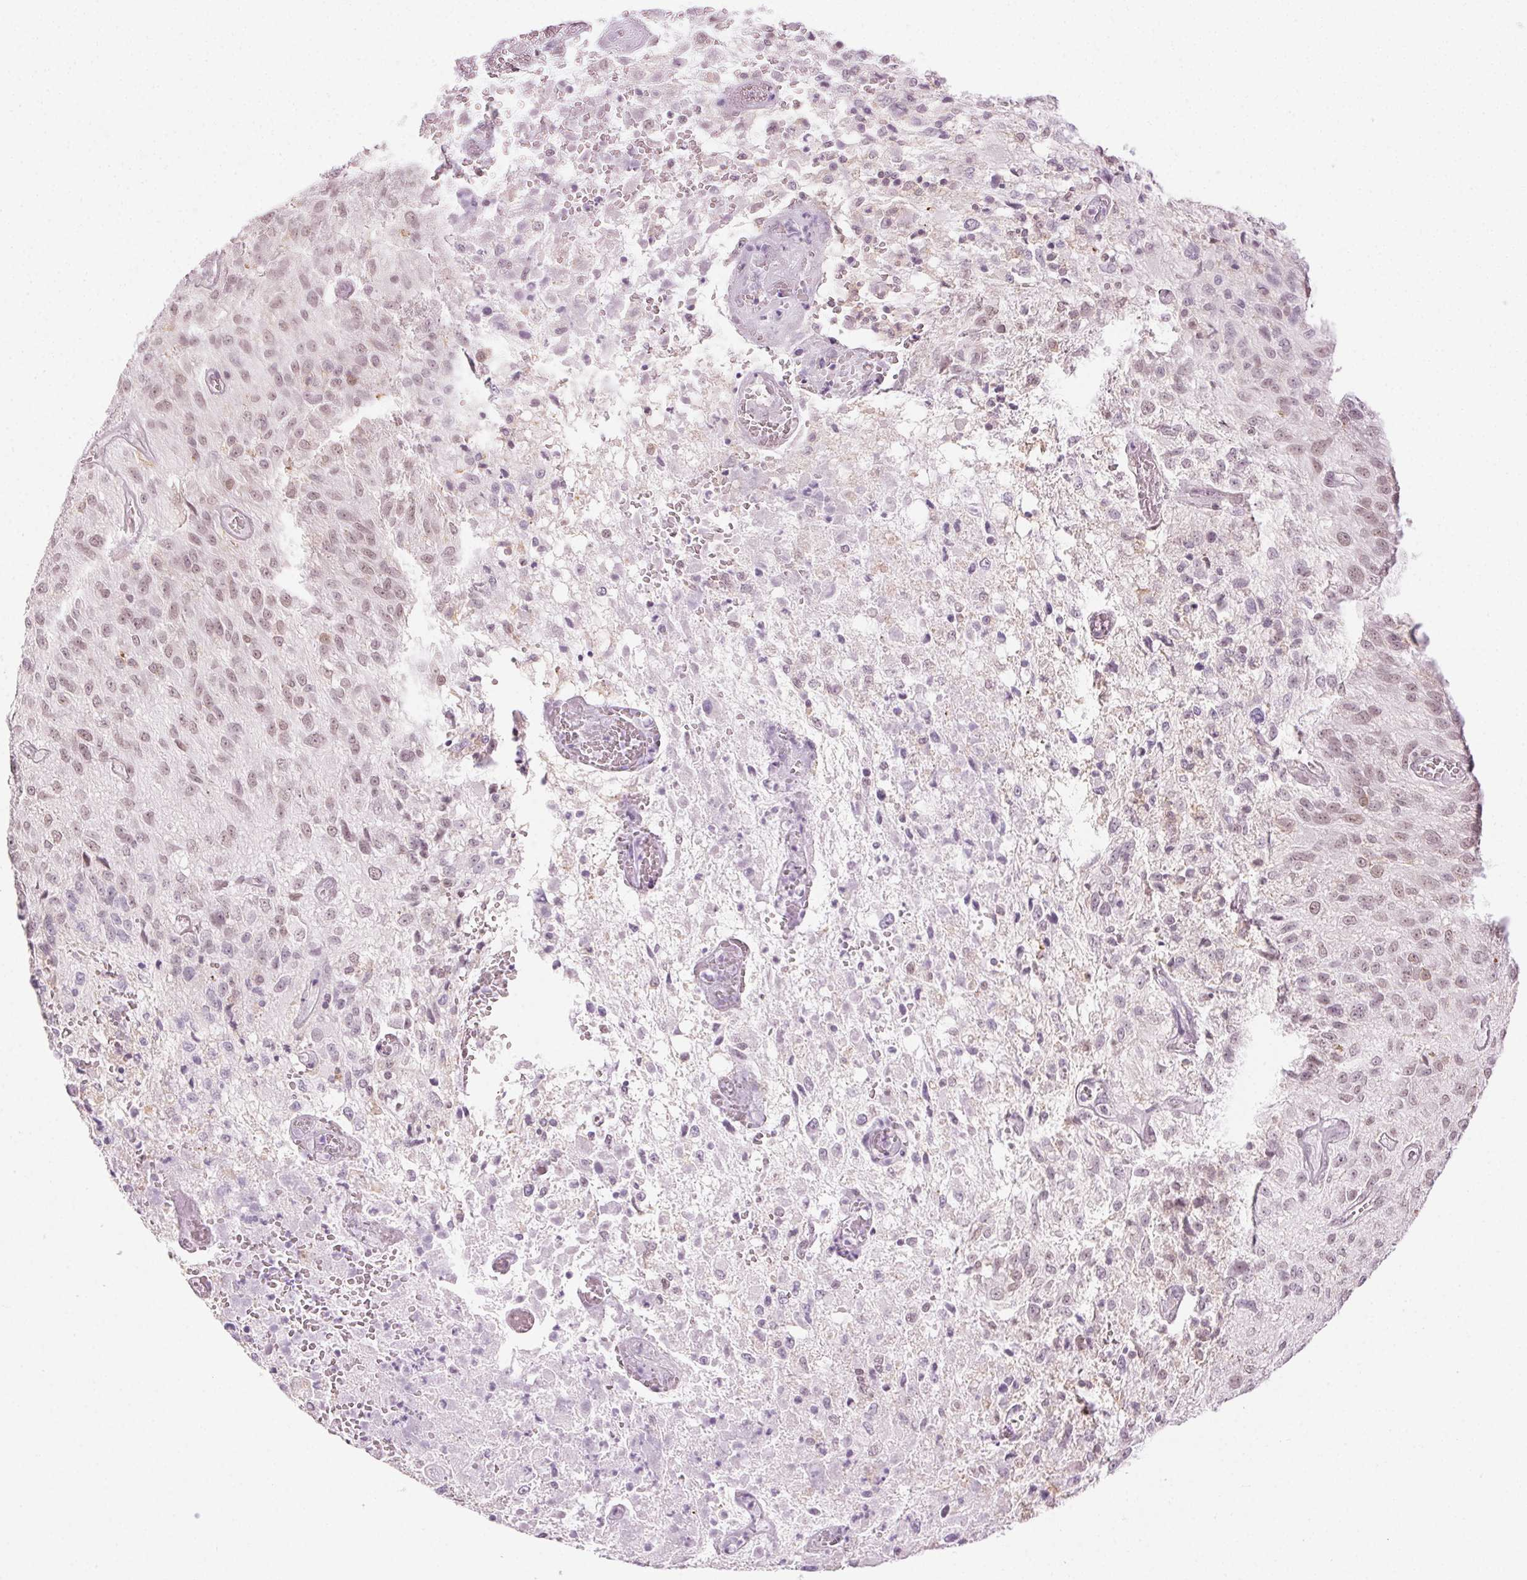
{"staining": {"intensity": "weak", "quantity": "25%-75%", "location": "nuclear"}, "tissue": "glioma", "cell_type": "Tumor cells", "image_type": "cancer", "snomed": [{"axis": "morphology", "description": "Glioma, malignant, Low grade"}, {"axis": "topography", "description": "Brain"}], "caption": "Immunohistochemistry photomicrograph of neoplastic tissue: human malignant glioma (low-grade) stained using immunohistochemistry (IHC) displays low levels of weak protein expression localized specifically in the nuclear of tumor cells, appearing as a nuclear brown color.", "gene": "AIF1L", "patient": {"sex": "male", "age": 66}}